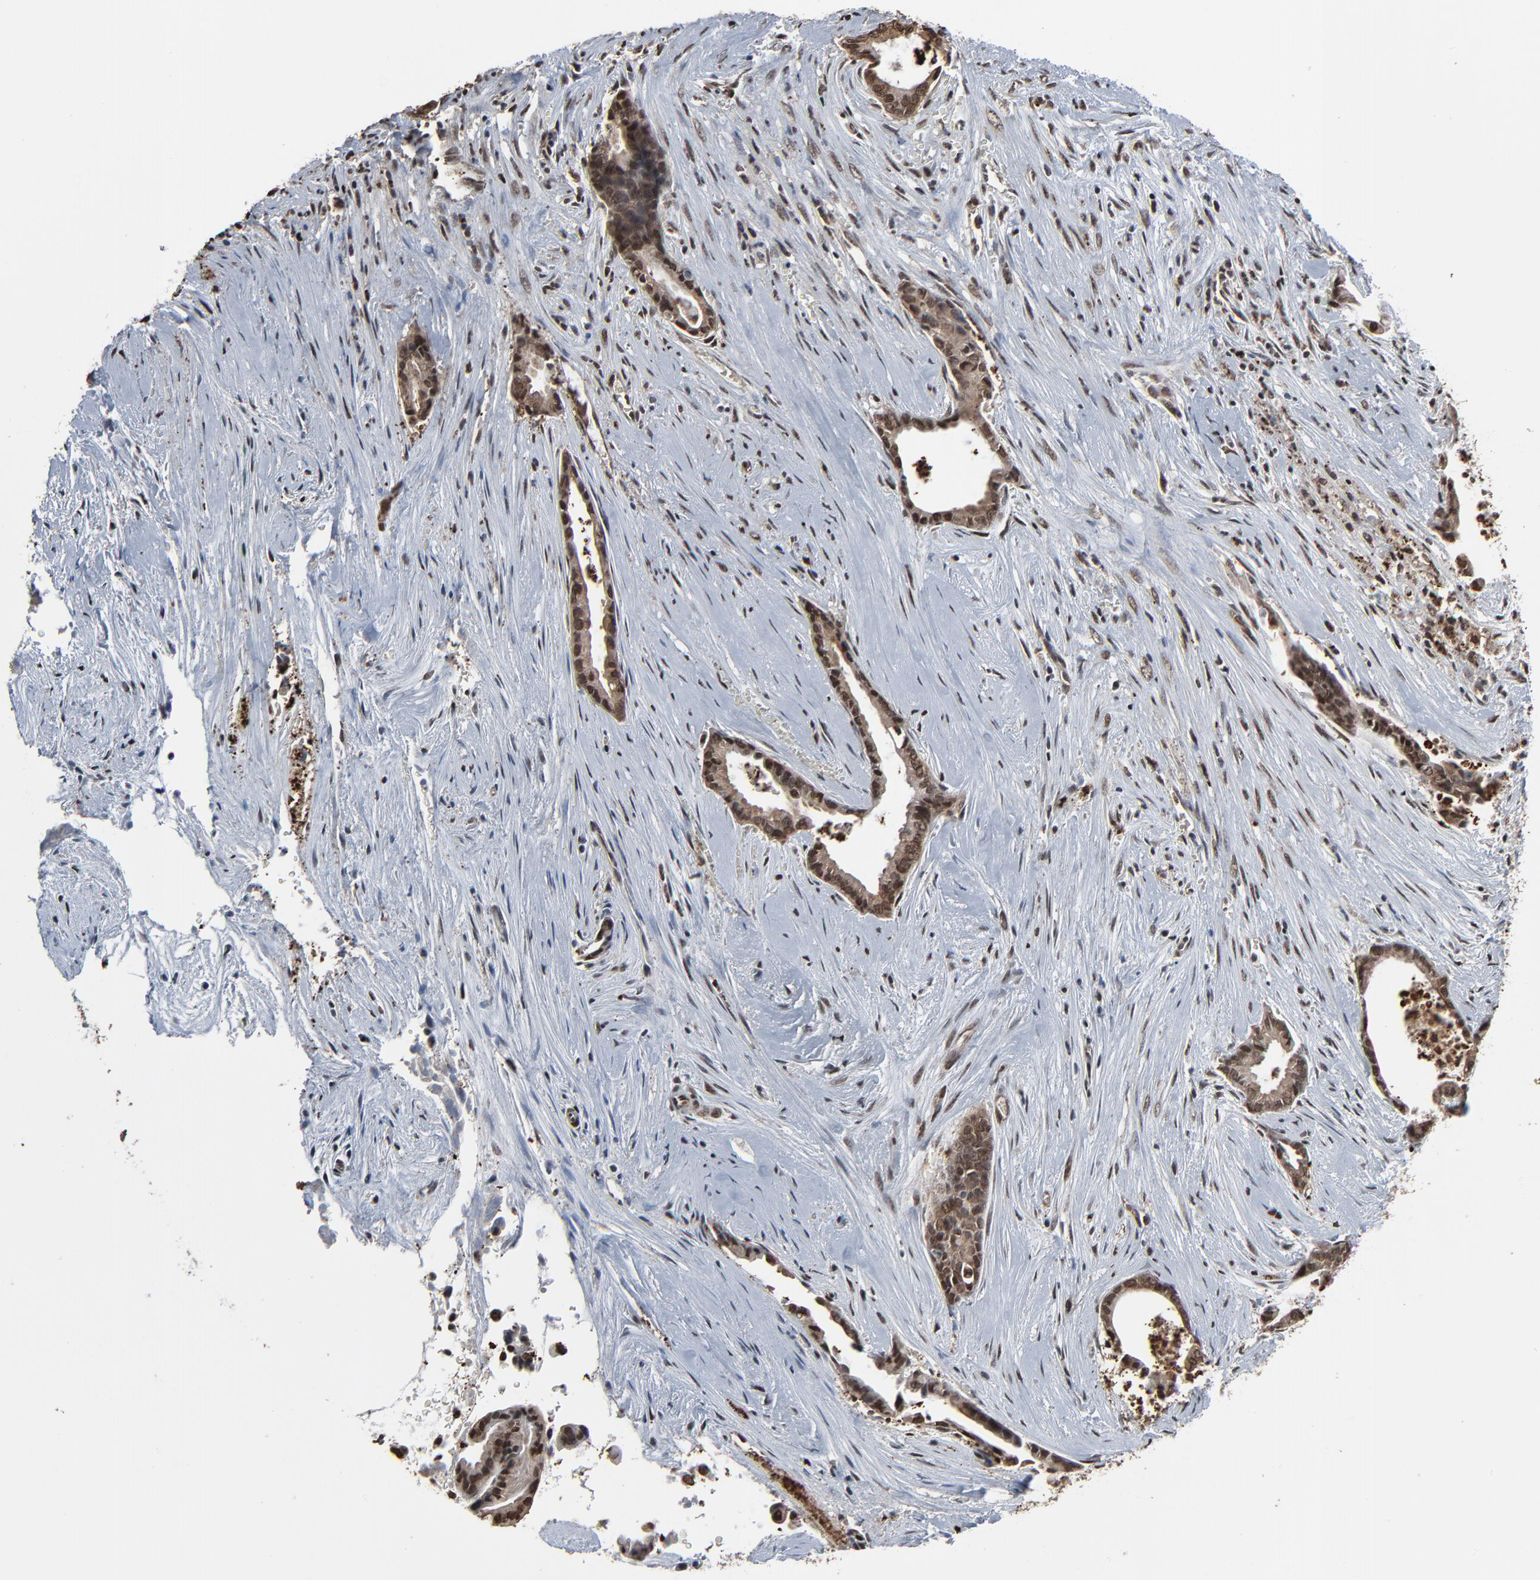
{"staining": {"intensity": "strong", "quantity": ">75%", "location": "cytoplasmic/membranous,nuclear"}, "tissue": "liver cancer", "cell_type": "Tumor cells", "image_type": "cancer", "snomed": [{"axis": "morphology", "description": "Cholangiocarcinoma"}, {"axis": "topography", "description": "Liver"}], "caption": "There is high levels of strong cytoplasmic/membranous and nuclear staining in tumor cells of liver cancer (cholangiocarcinoma), as demonstrated by immunohistochemical staining (brown color).", "gene": "MEIS2", "patient": {"sex": "female", "age": 55}}